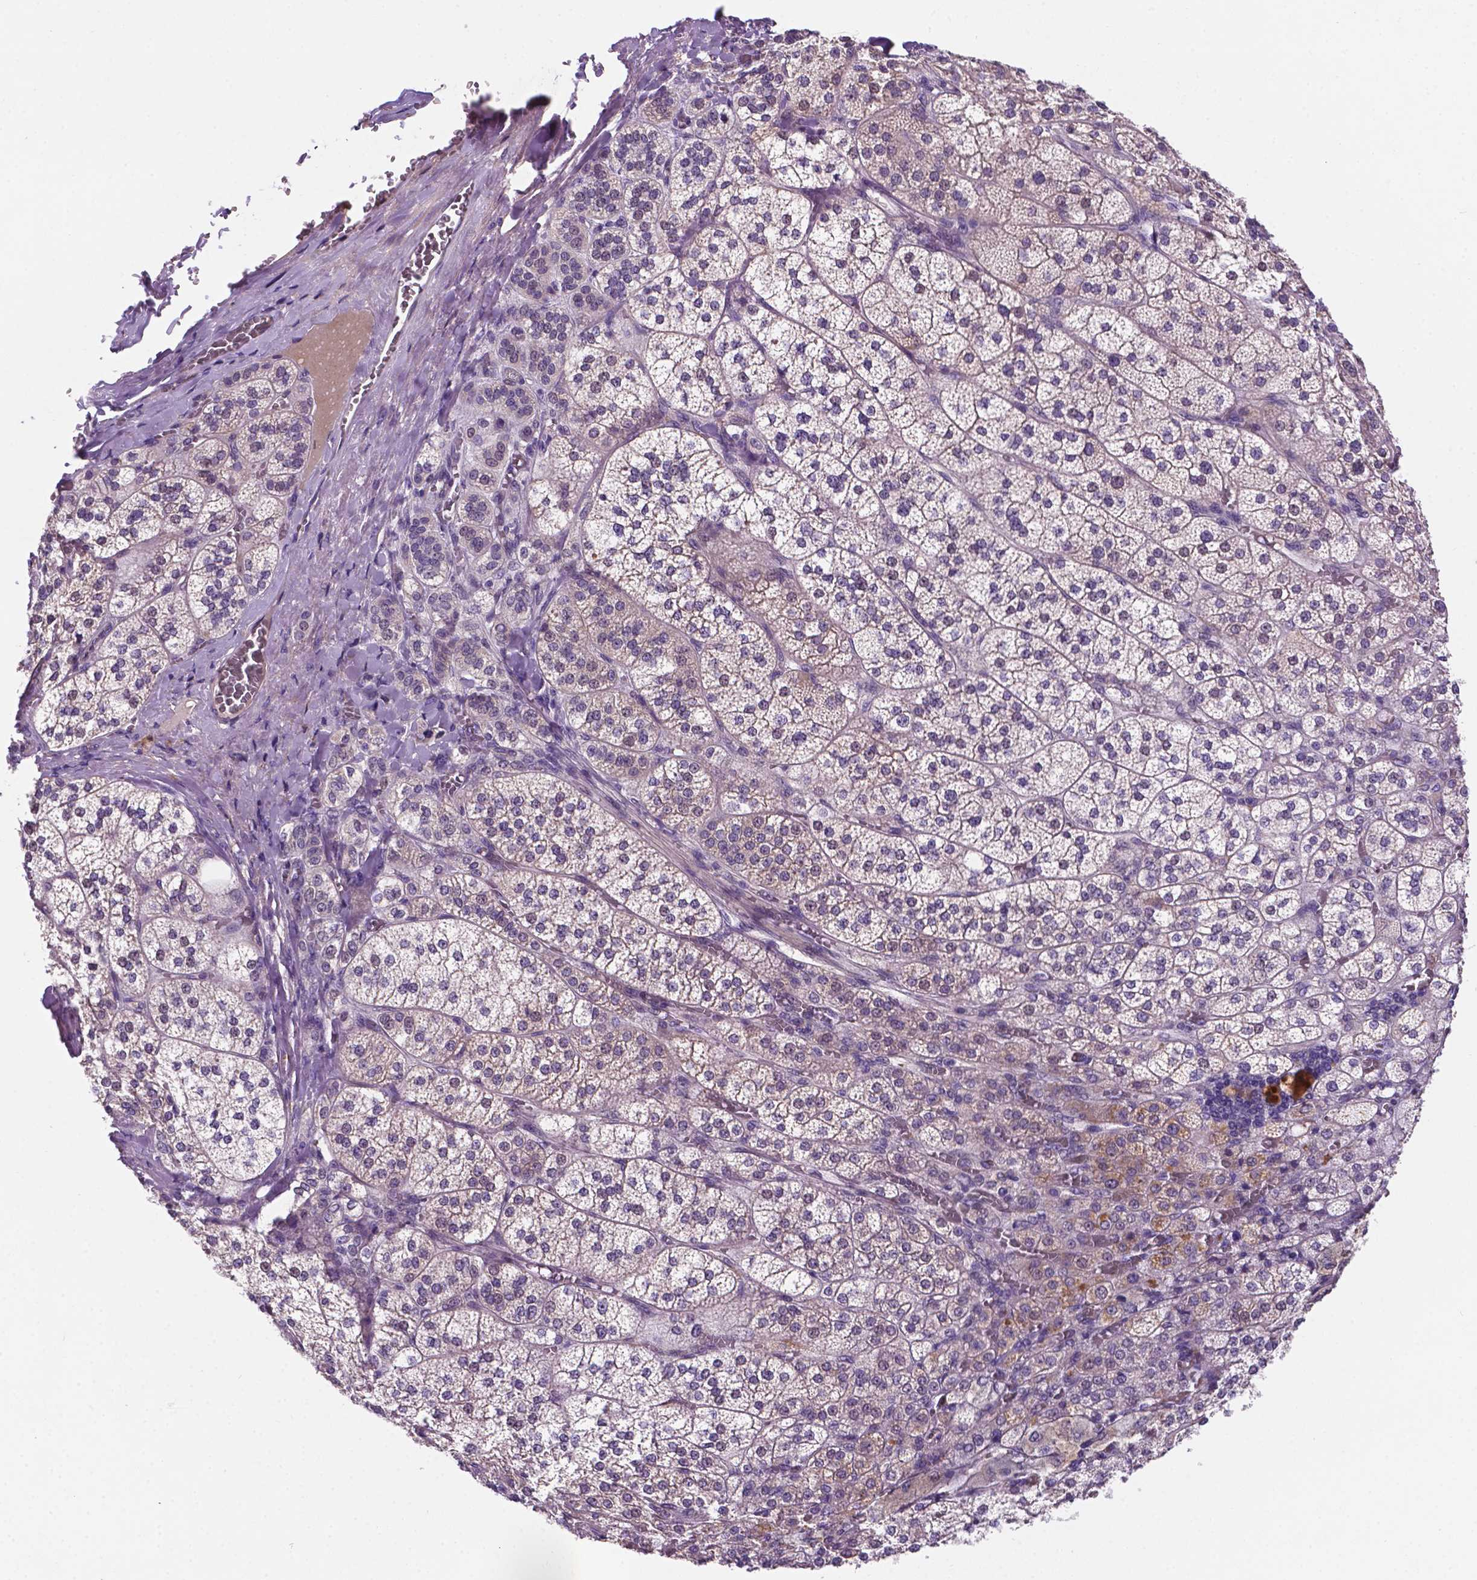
{"staining": {"intensity": "moderate", "quantity": "25%-75%", "location": "cytoplasmic/membranous,nuclear"}, "tissue": "adrenal gland", "cell_type": "Glandular cells", "image_type": "normal", "snomed": [{"axis": "morphology", "description": "Normal tissue, NOS"}, {"axis": "topography", "description": "Adrenal gland"}], "caption": "Adrenal gland stained with a brown dye displays moderate cytoplasmic/membranous,nuclear positive expression in approximately 25%-75% of glandular cells.", "gene": "TM4SF20", "patient": {"sex": "female", "age": 60}}